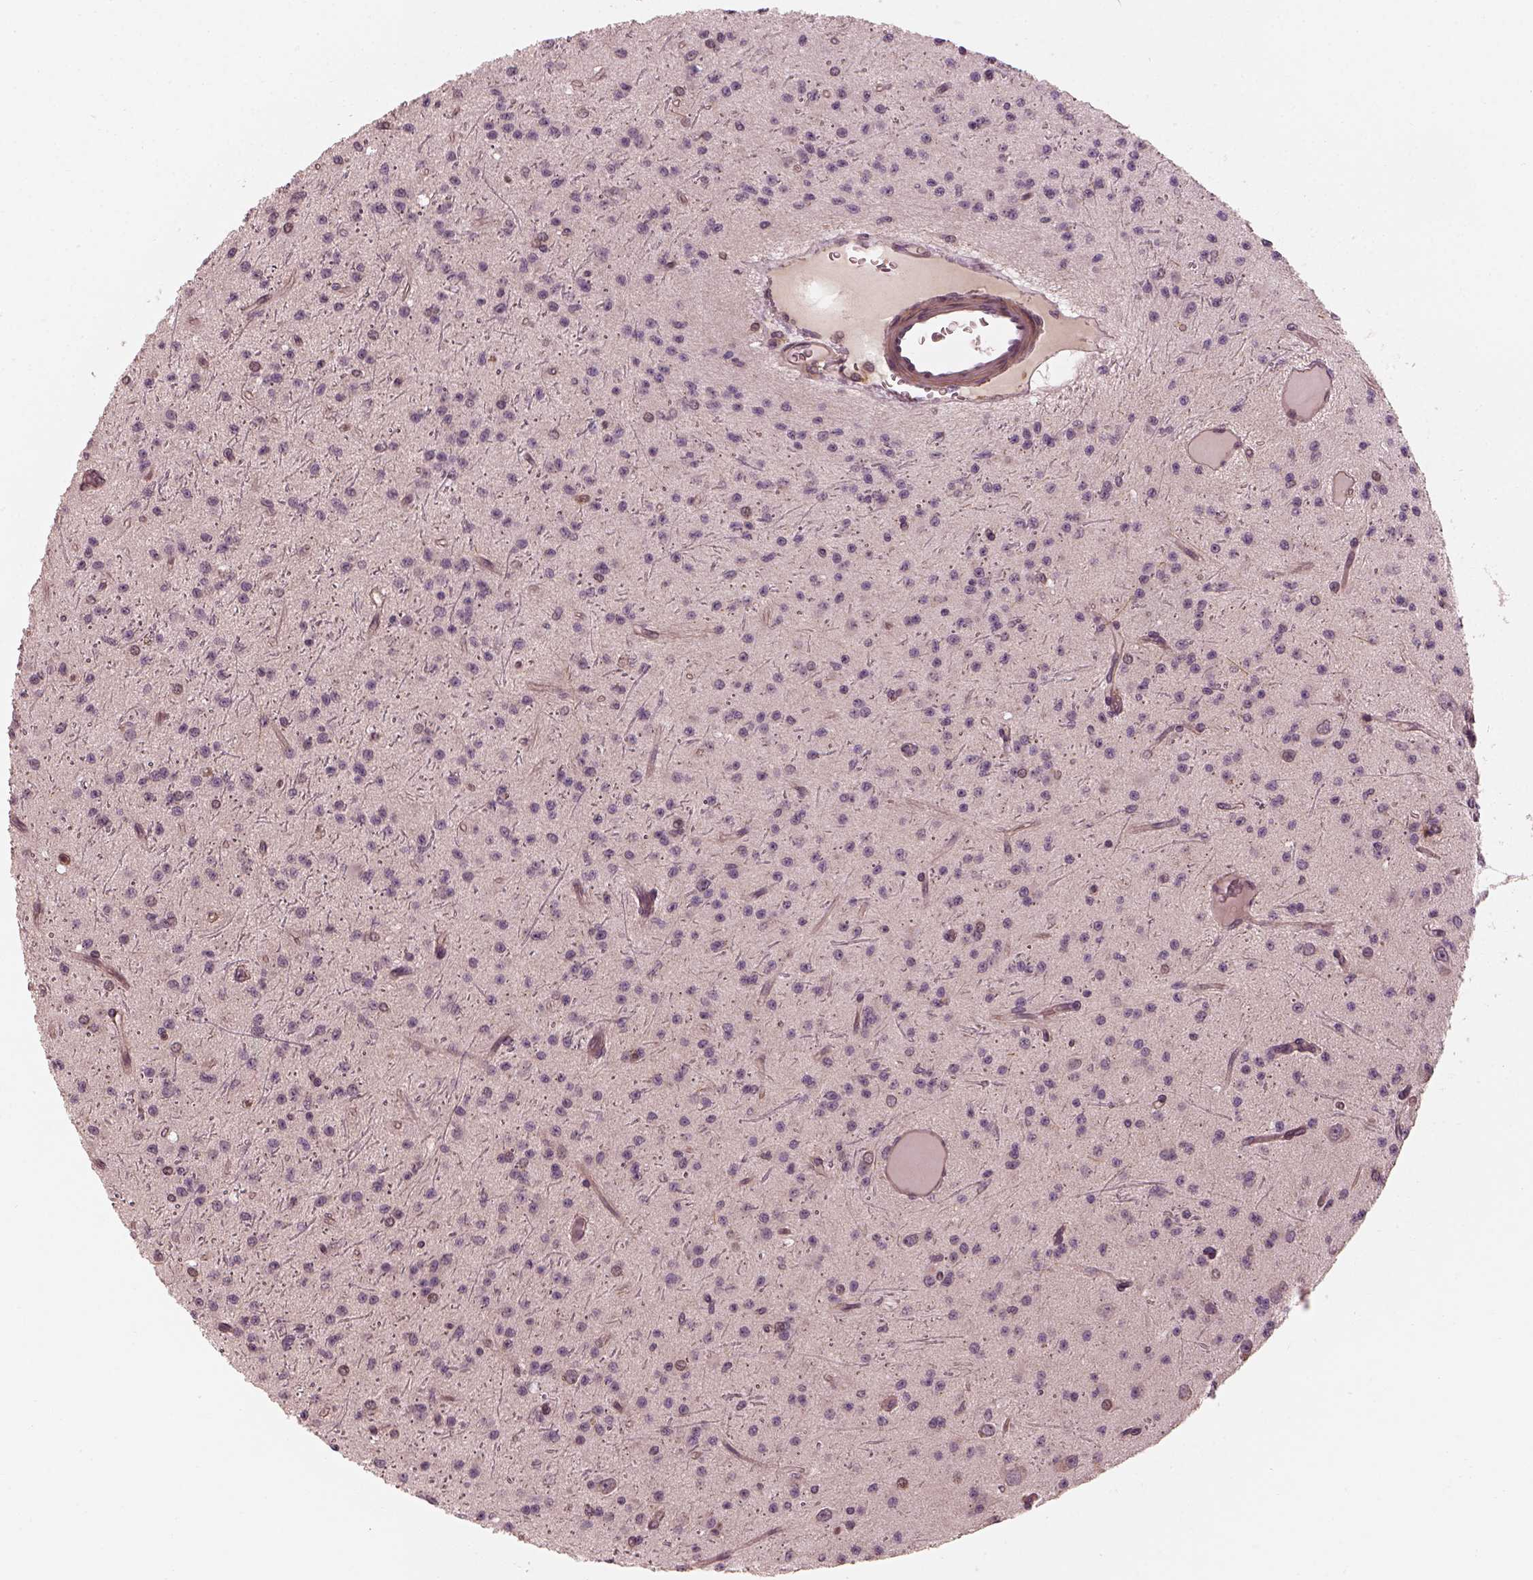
{"staining": {"intensity": "negative", "quantity": "none", "location": "none"}, "tissue": "glioma", "cell_type": "Tumor cells", "image_type": "cancer", "snomed": [{"axis": "morphology", "description": "Glioma, malignant, Low grade"}, {"axis": "topography", "description": "Brain"}], "caption": "Glioma stained for a protein using immunohistochemistry displays no positivity tumor cells.", "gene": "FAM107B", "patient": {"sex": "male", "age": 27}}